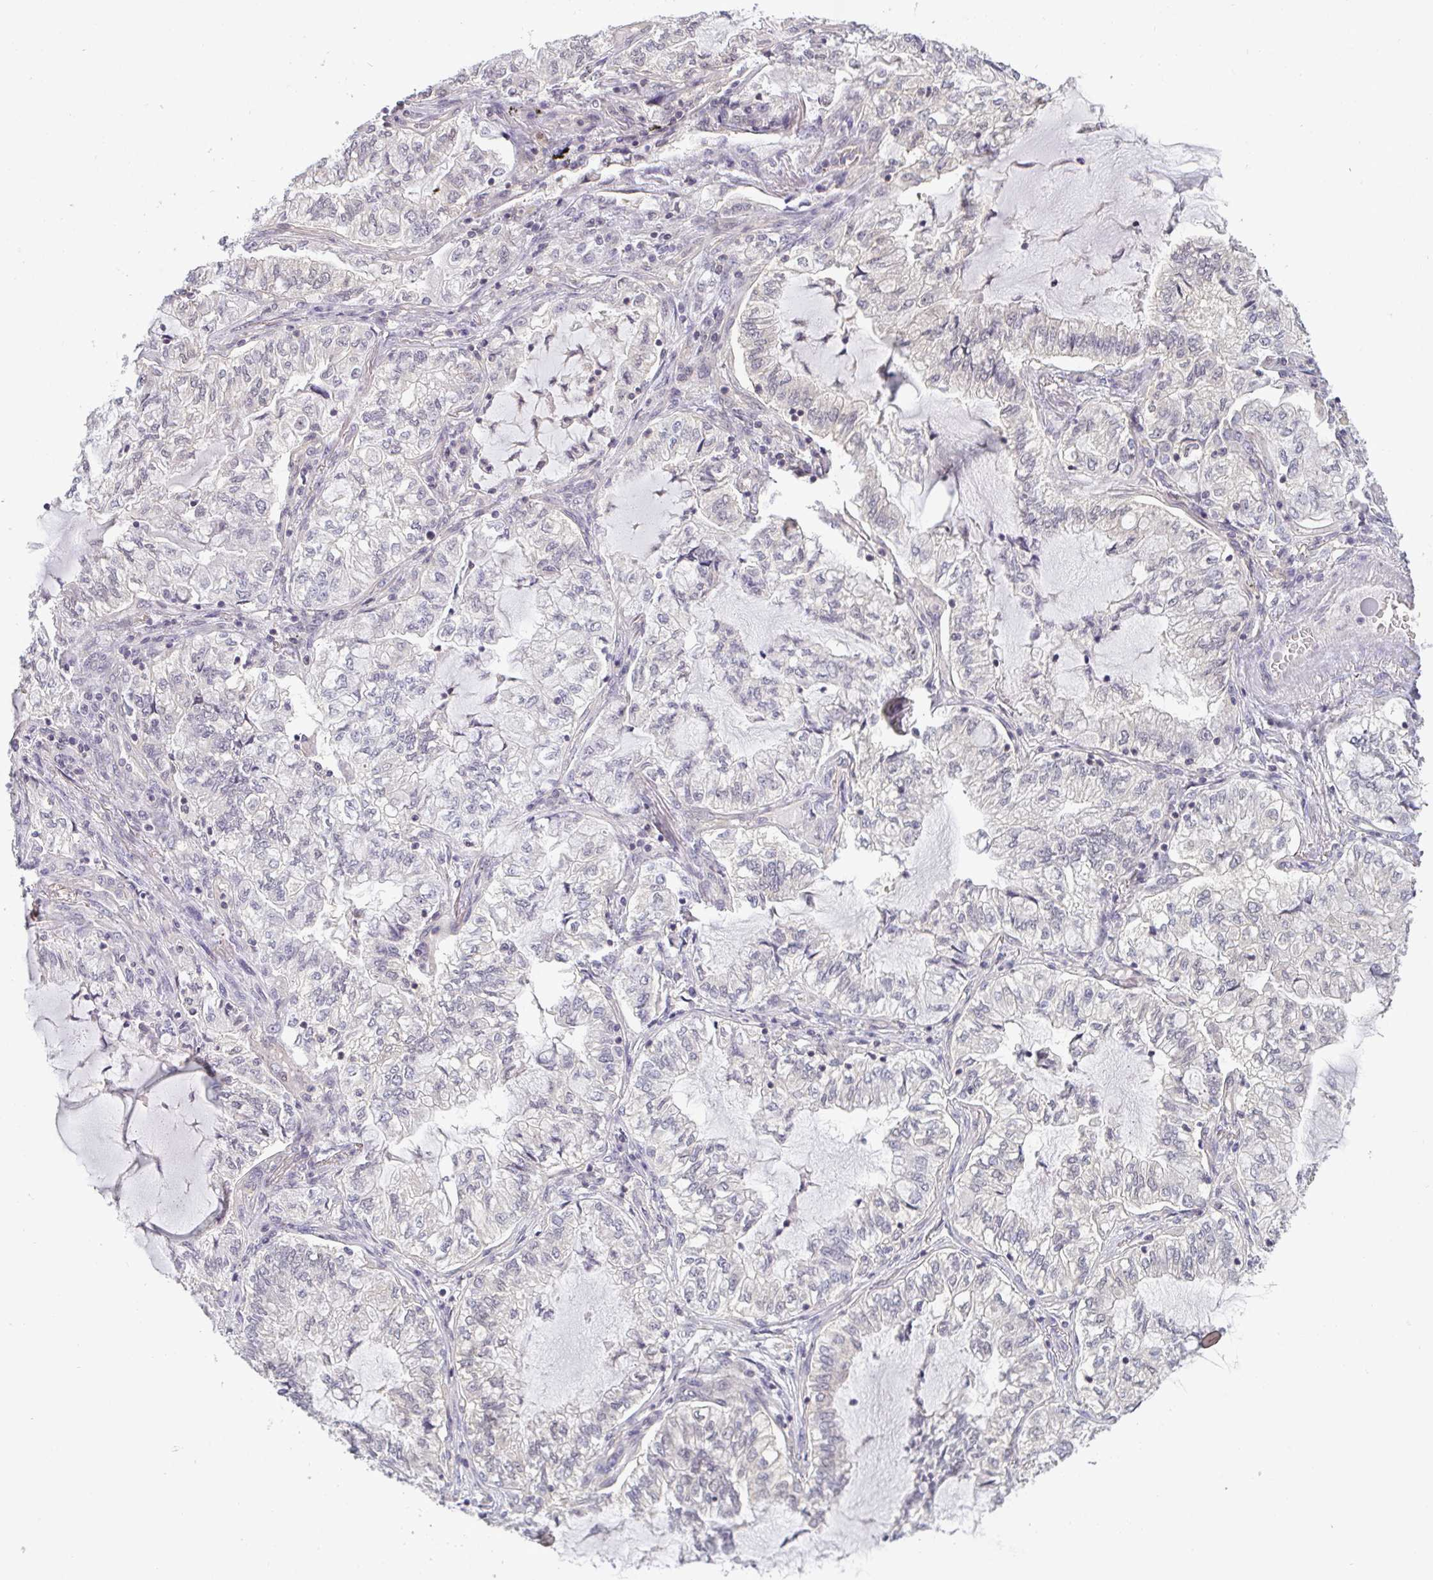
{"staining": {"intensity": "weak", "quantity": "<25%", "location": "cytoplasmic/membranous"}, "tissue": "lung cancer", "cell_type": "Tumor cells", "image_type": "cancer", "snomed": [{"axis": "morphology", "description": "Adenocarcinoma, NOS"}, {"axis": "topography", "description": "Lymph node"}, {"axis": "topography", "description": "Lung"}], "caption": "Tumor cells show no significant protein positivity in lung cancer. (Brightfield microscopy of DAB (3,3'-diaminobenzidine) immunohistochemistry (IHC) at high magnification).", "gene": "GSDMB", "patient": {"sex": "male", "age": 66}}